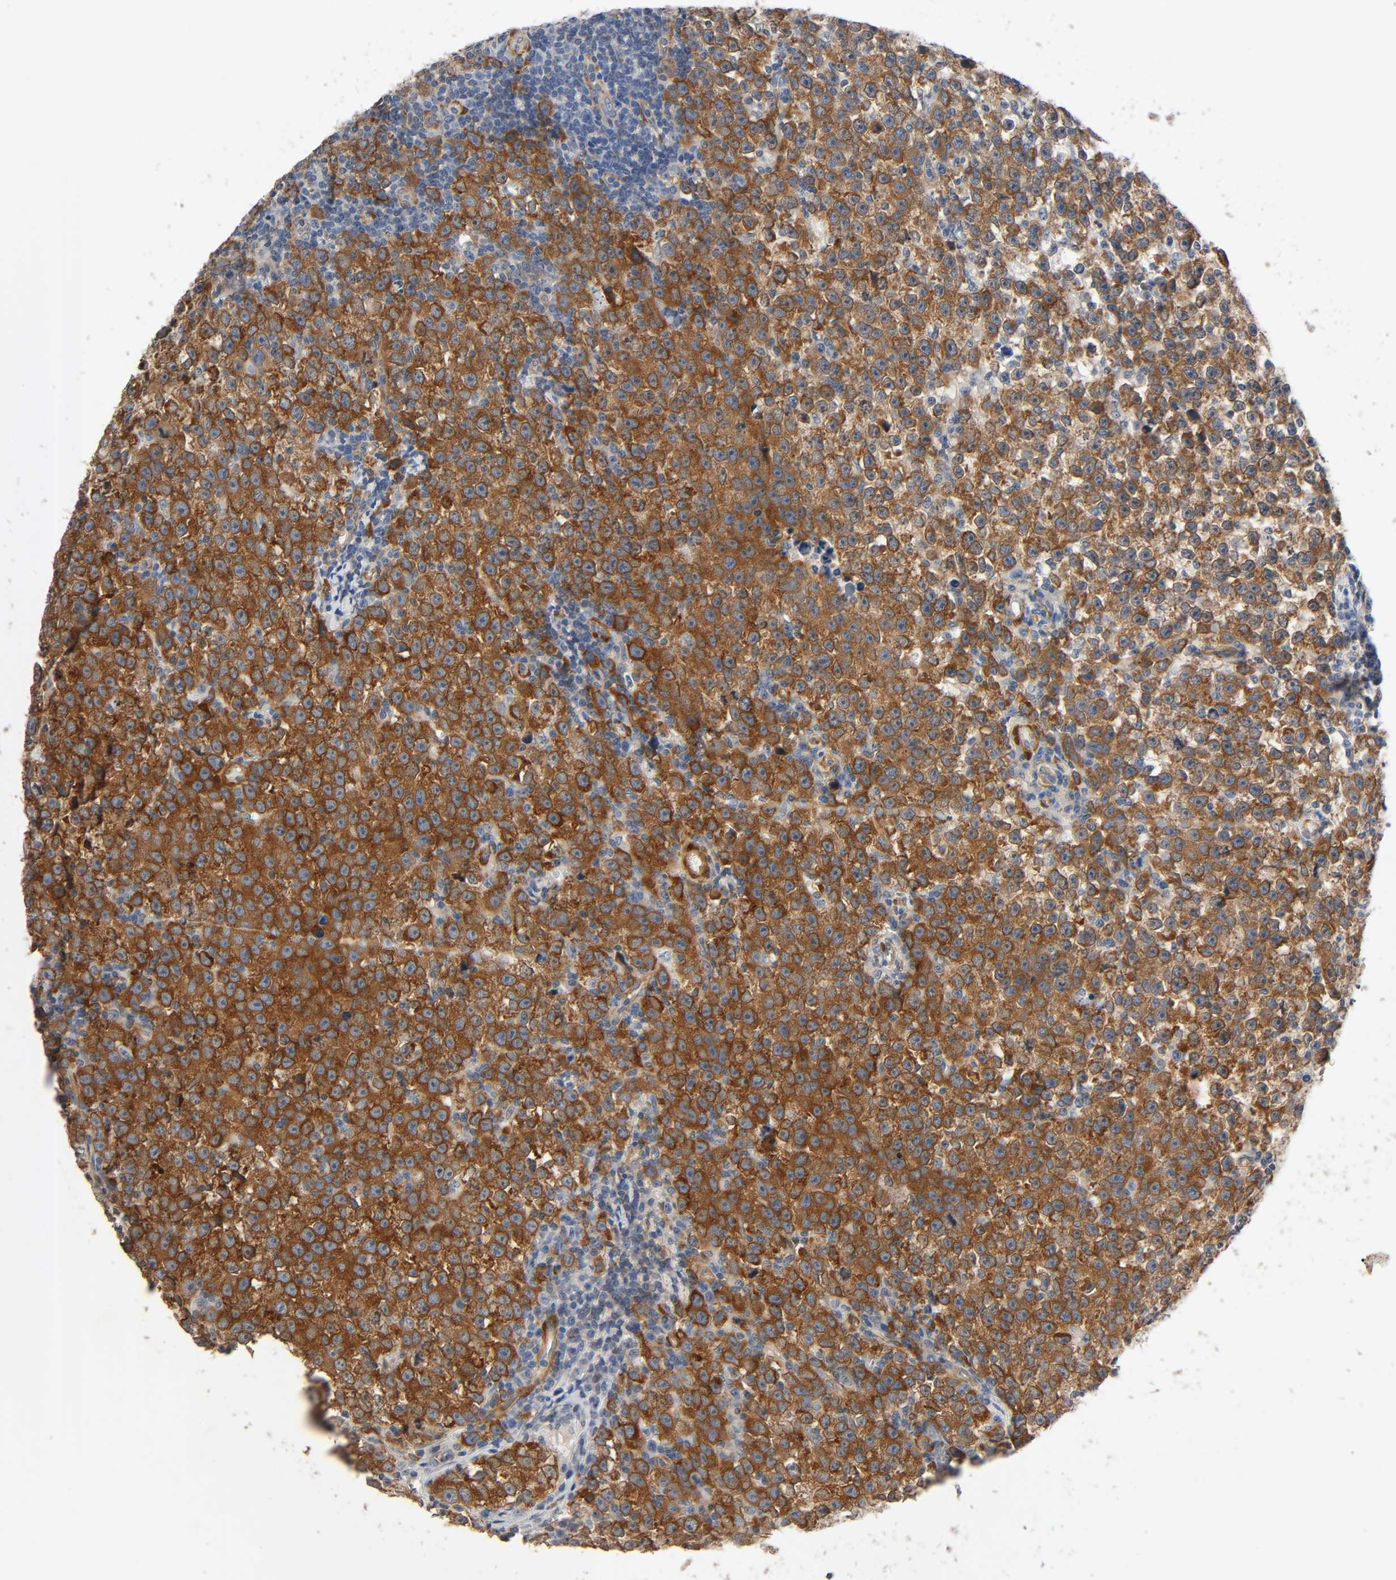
{"staining": {"intensity": "strong", "quantity": ">75%", "location": "cytoplasmic/membranous"}, "tissue": "testis cancer", "cell_type": "Tumor cells", "image_type": "cancer", "snomed": [{"axis": "morphology", "description": "Seminoma, NOS"}, {"axis": "topography", "description": "Testis"}], "caption": "Testis cancer was stained to show a protein in brown. There is high levels of strong cytoplasmic/membranous staining in approximately >75% of tumor cells. (DAB = brown stain, brightfield microscopy at high magnification).", "gene": "PTK2", "patient": {"sex": "male", "age": 43}}